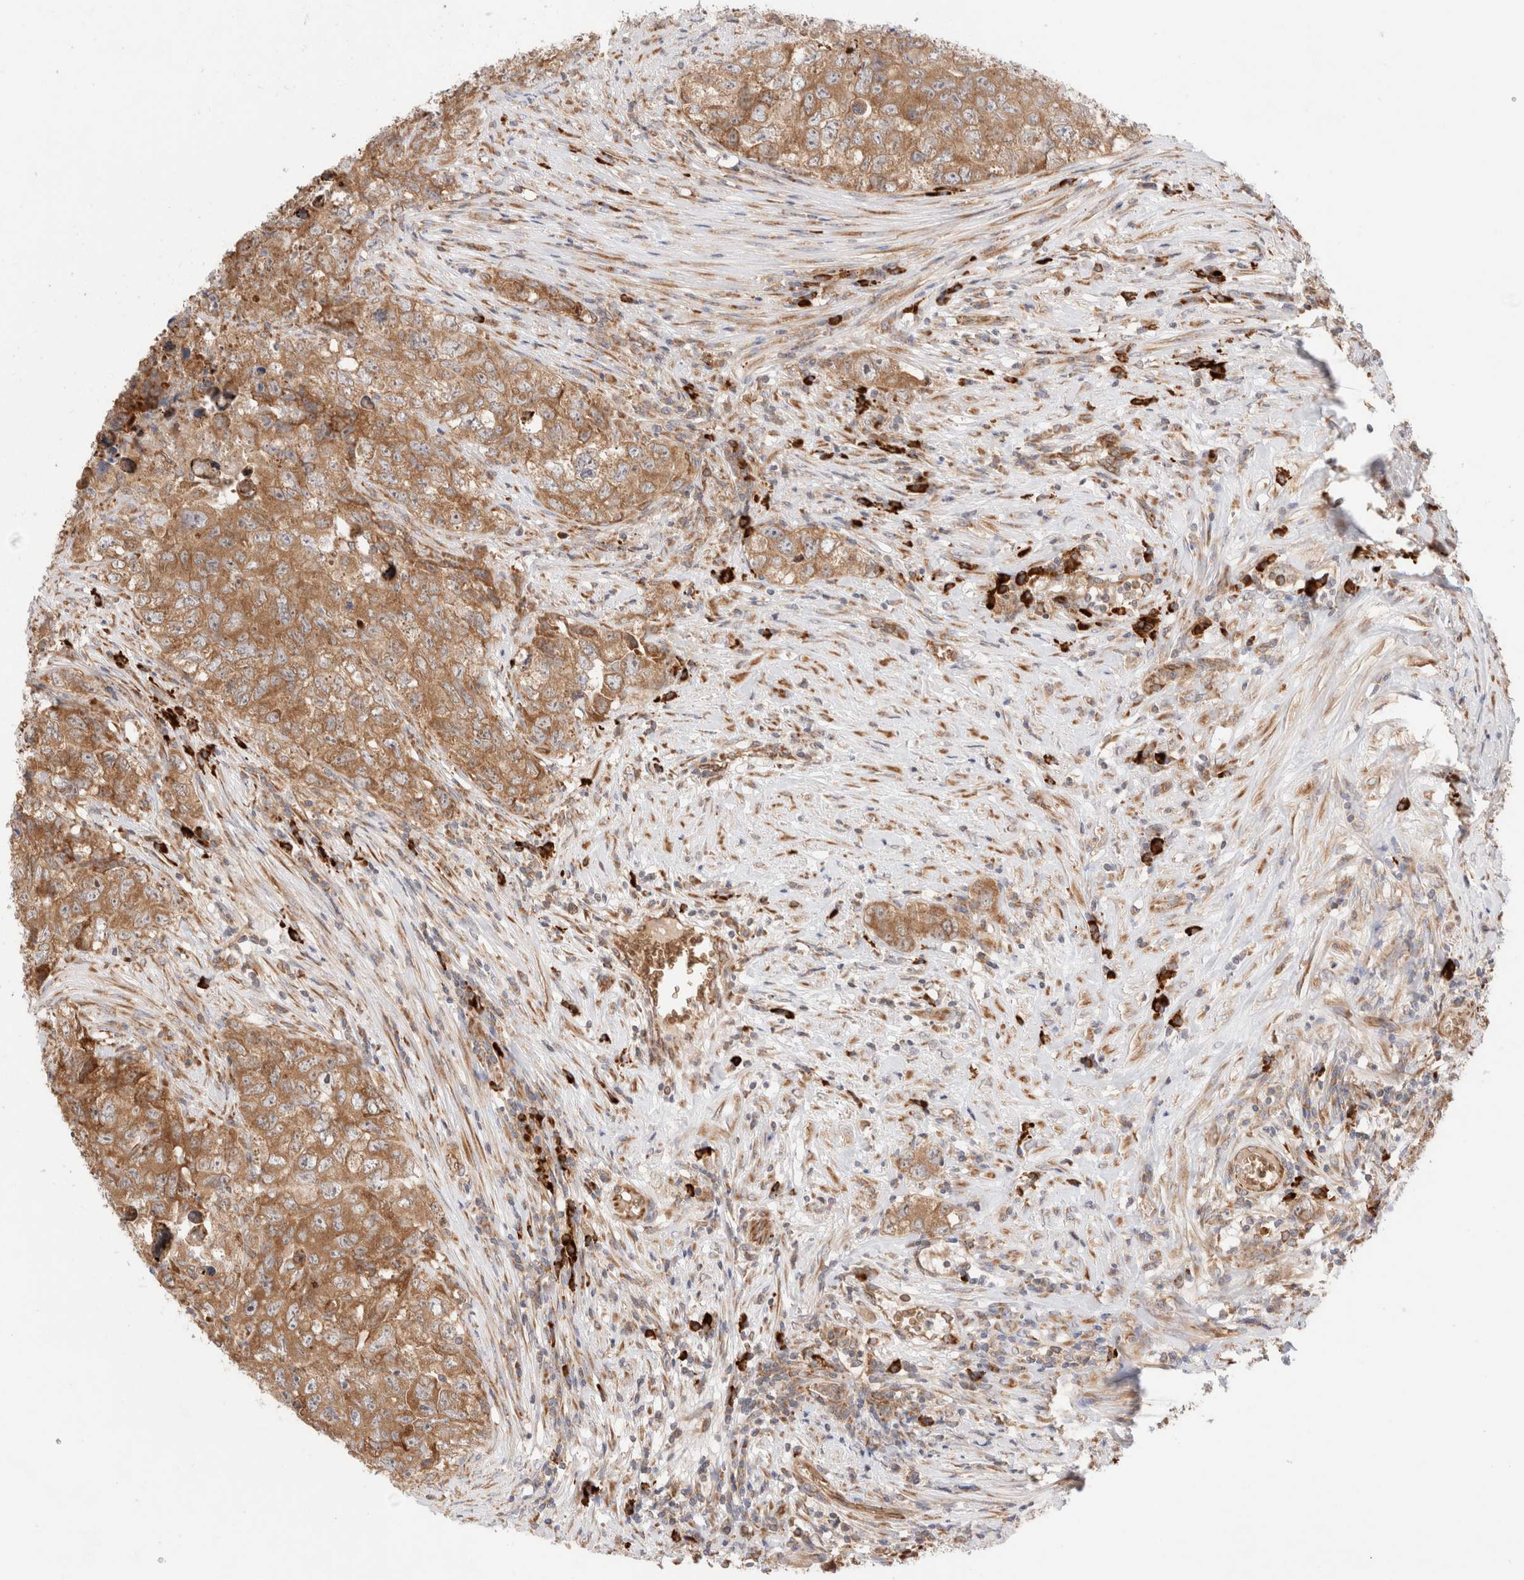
{"staining": {"intensity": "moderate", "quantity": ">75%", "location": "cytoplasmic/membranous"}, "tissue": "testis cancer", "cell_type": "Tumor cells", "image_type": "cancer", "snomed": [{"axis": "morphology", "description": "Seminoma, NOS"}, {"axis": "morphology", "description": "Carcinoma, Embryonal, NOS"}, {"axis": "topography", "description": "Testis"}], "caption": "Immunohistochemistry (IHC) micrograph of human testis cancer stained for a protein (brown), which exhibits medium levels of moderate cytoplasmic/membranous positivity in approximately >75% of tumor cells.", "gene": "UTS2B", "patient": {"sex": "male", "age": 43}}